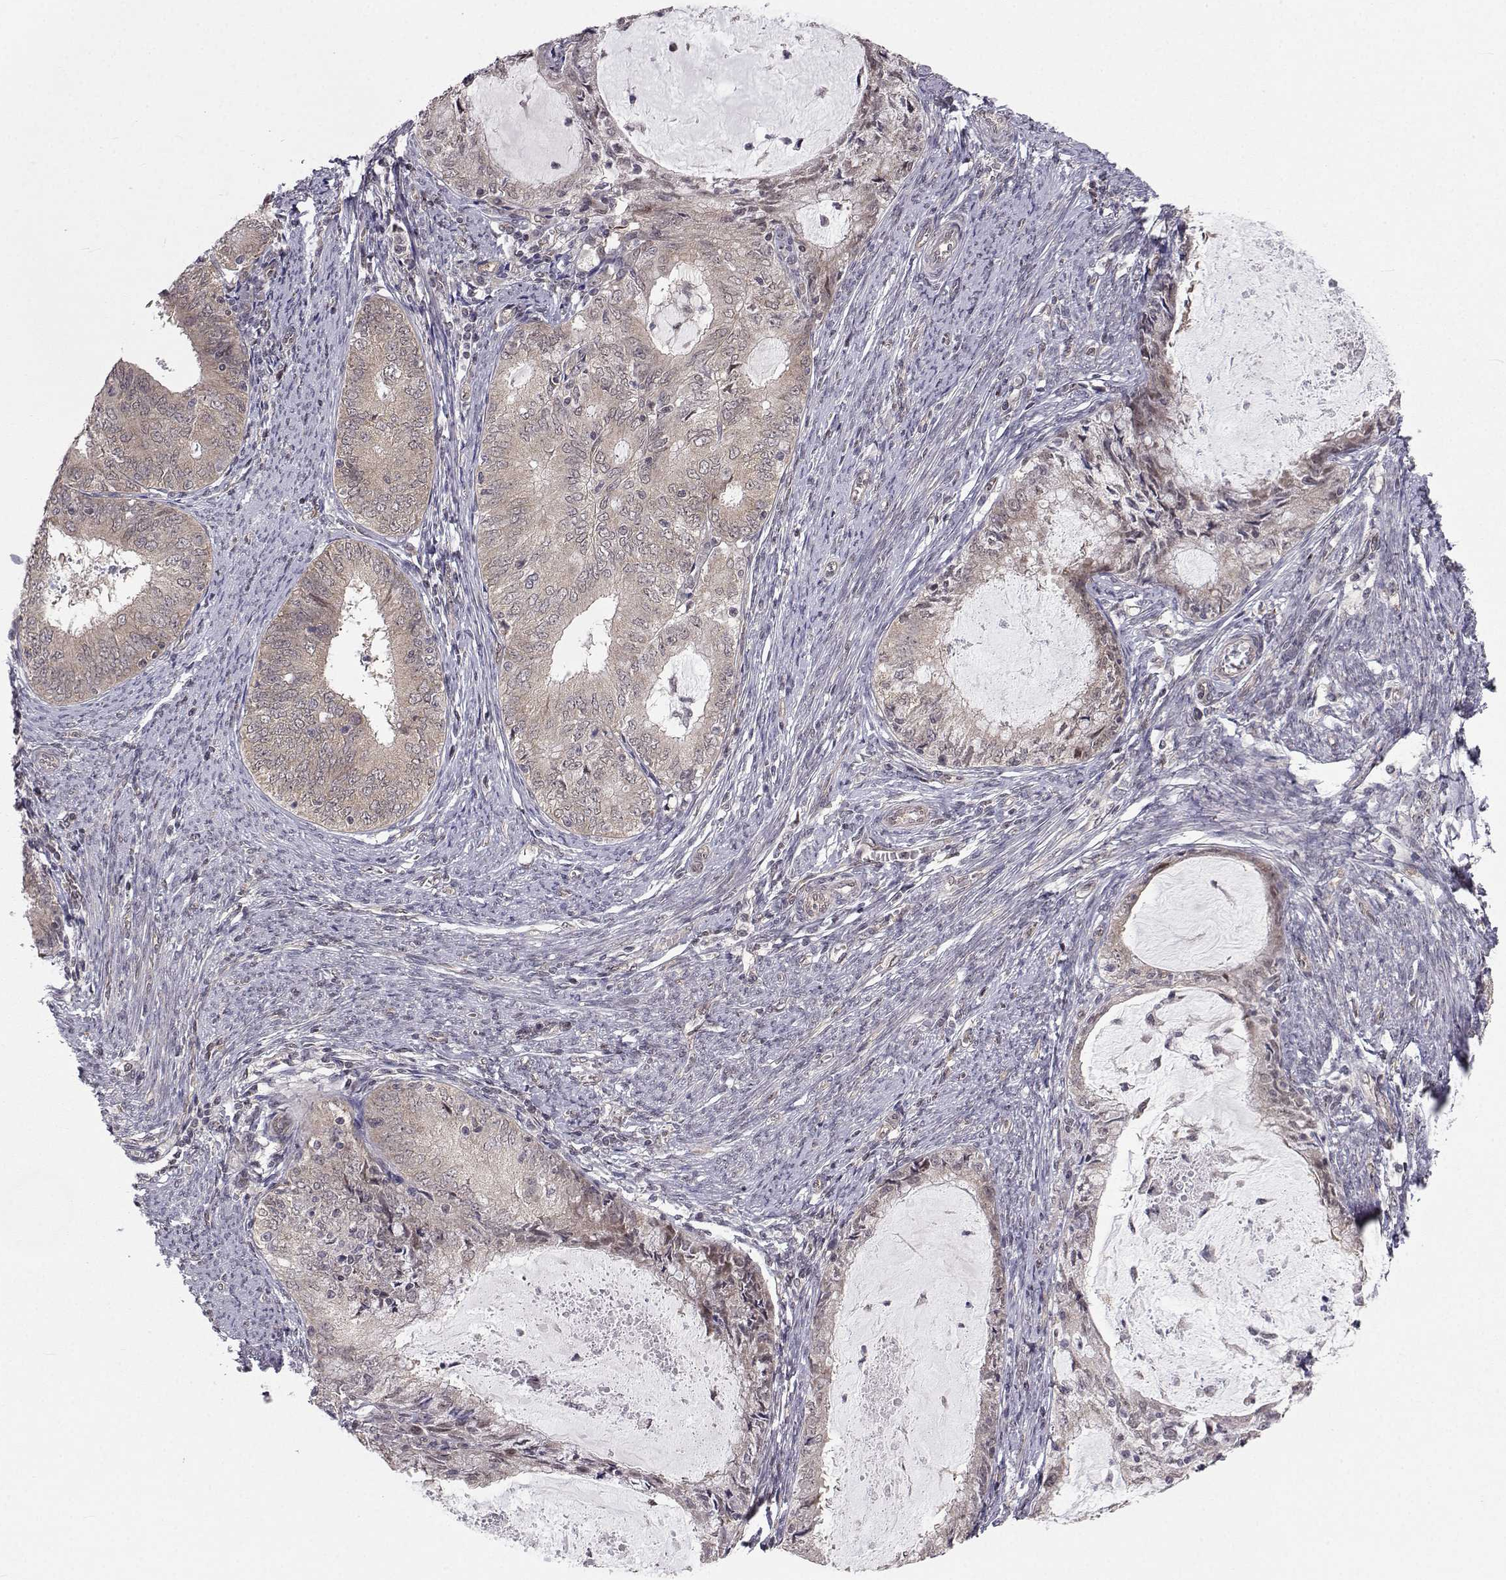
{"staining": {"intensity": "weak", "quantity": ">75%", "location": "cytoplasmic/membranous"}, "tissue": "endometrial cancer", "cell_type": "Tumor cells", "image_type": "cancer", "snomed": [{"axis": "morphology", "description": "Adenocarcinoma, NOS"}, {"axis": "topography", "description": "Endometrium"}], "caption": "Adenocarcinoma (endometrial) was stained to show a protein in brown. There is low levels of weak cytoplasmic/membranous staining in approximately >75% of tumor cells. (DAB (3,3'-diaminobenzidine) IHC, brown staining for protein, blue staining for nuclei).", "gene": "PKN2", "patient": {"sex": "female", "age": 57}}